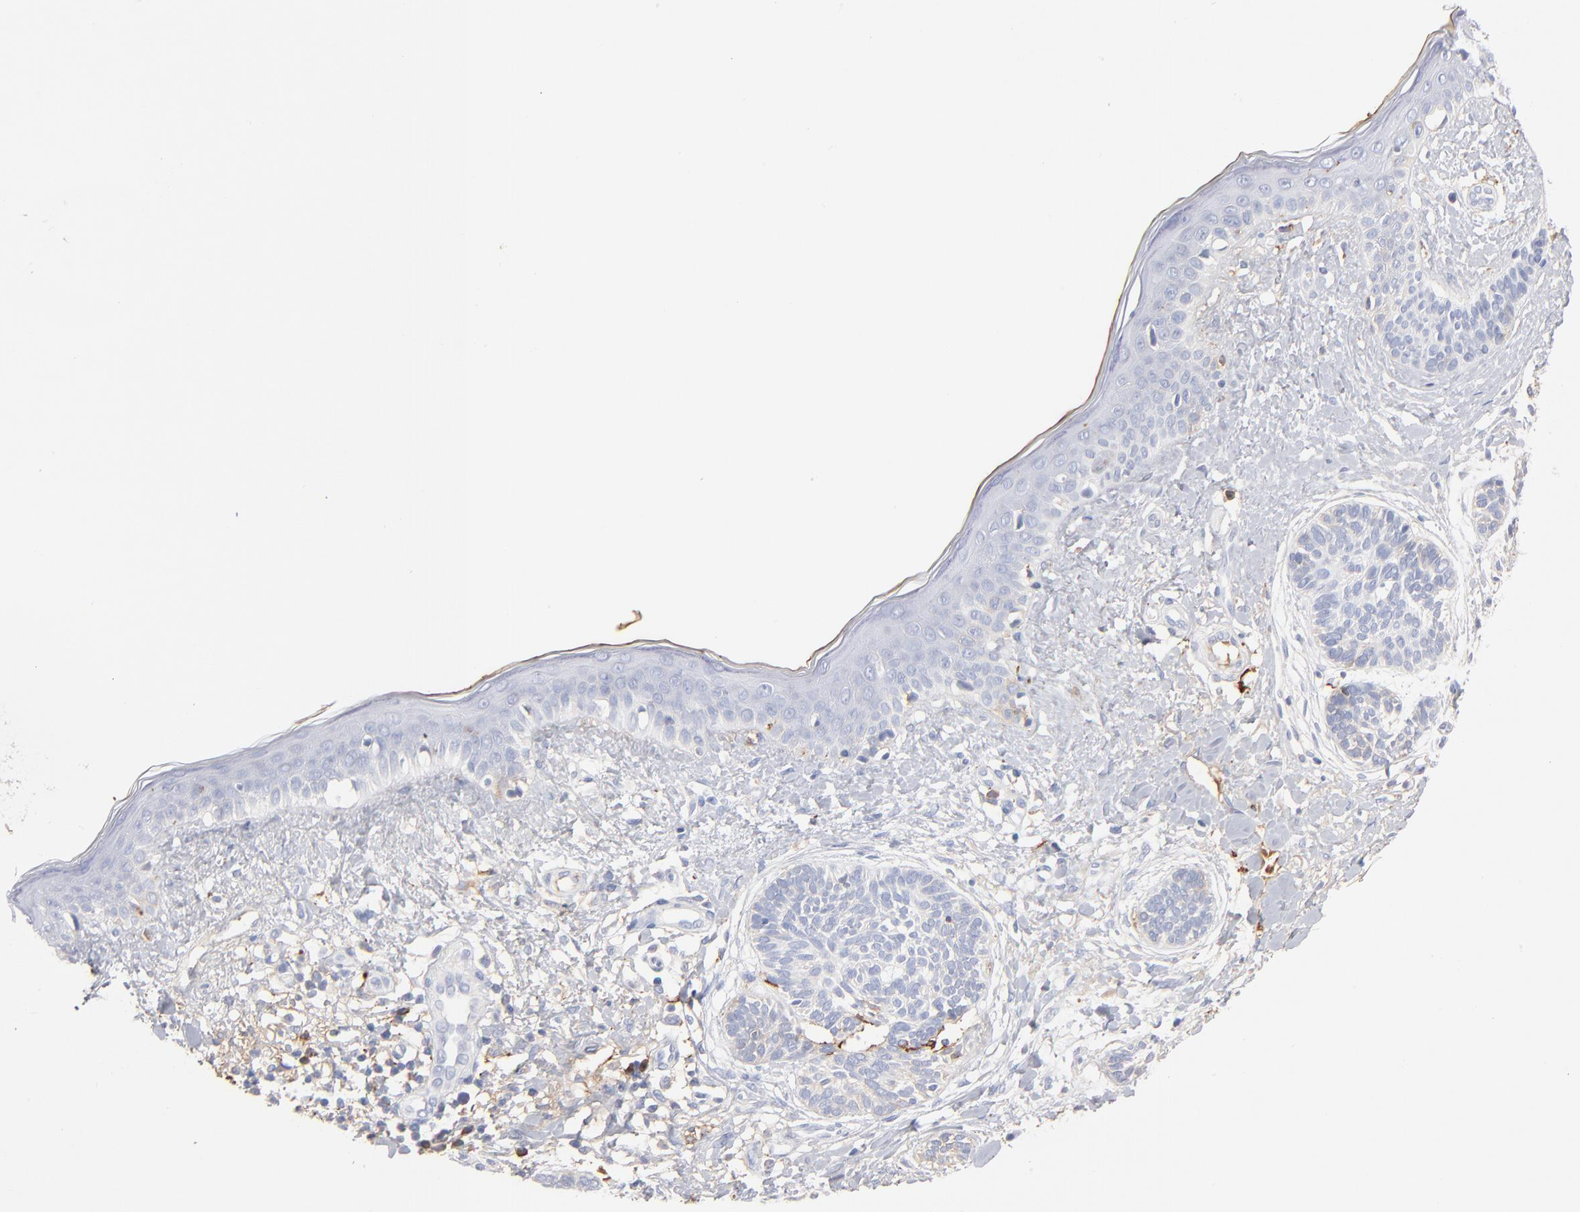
{"staining": {"intensity": "negative", "quantity": "none", "location": "none"}, "tissue": "skin cancer", "cell_type": "Tumor cells", "image_type": "cancer", "snomed": [{"axis": "morphology", "description": "Normal tissue, NOS"}, {"axis": "morphology", "description": "Basal cell carcinoma"}, {"axis": "topography", "description": "Skin"}], "caption": "A photomicrograph of human skin cancer is negative for staining in tumor cells. Nuclei are stained in blue.", "gene": "APOH", "patient": {"sex": "male", "age": 63}}